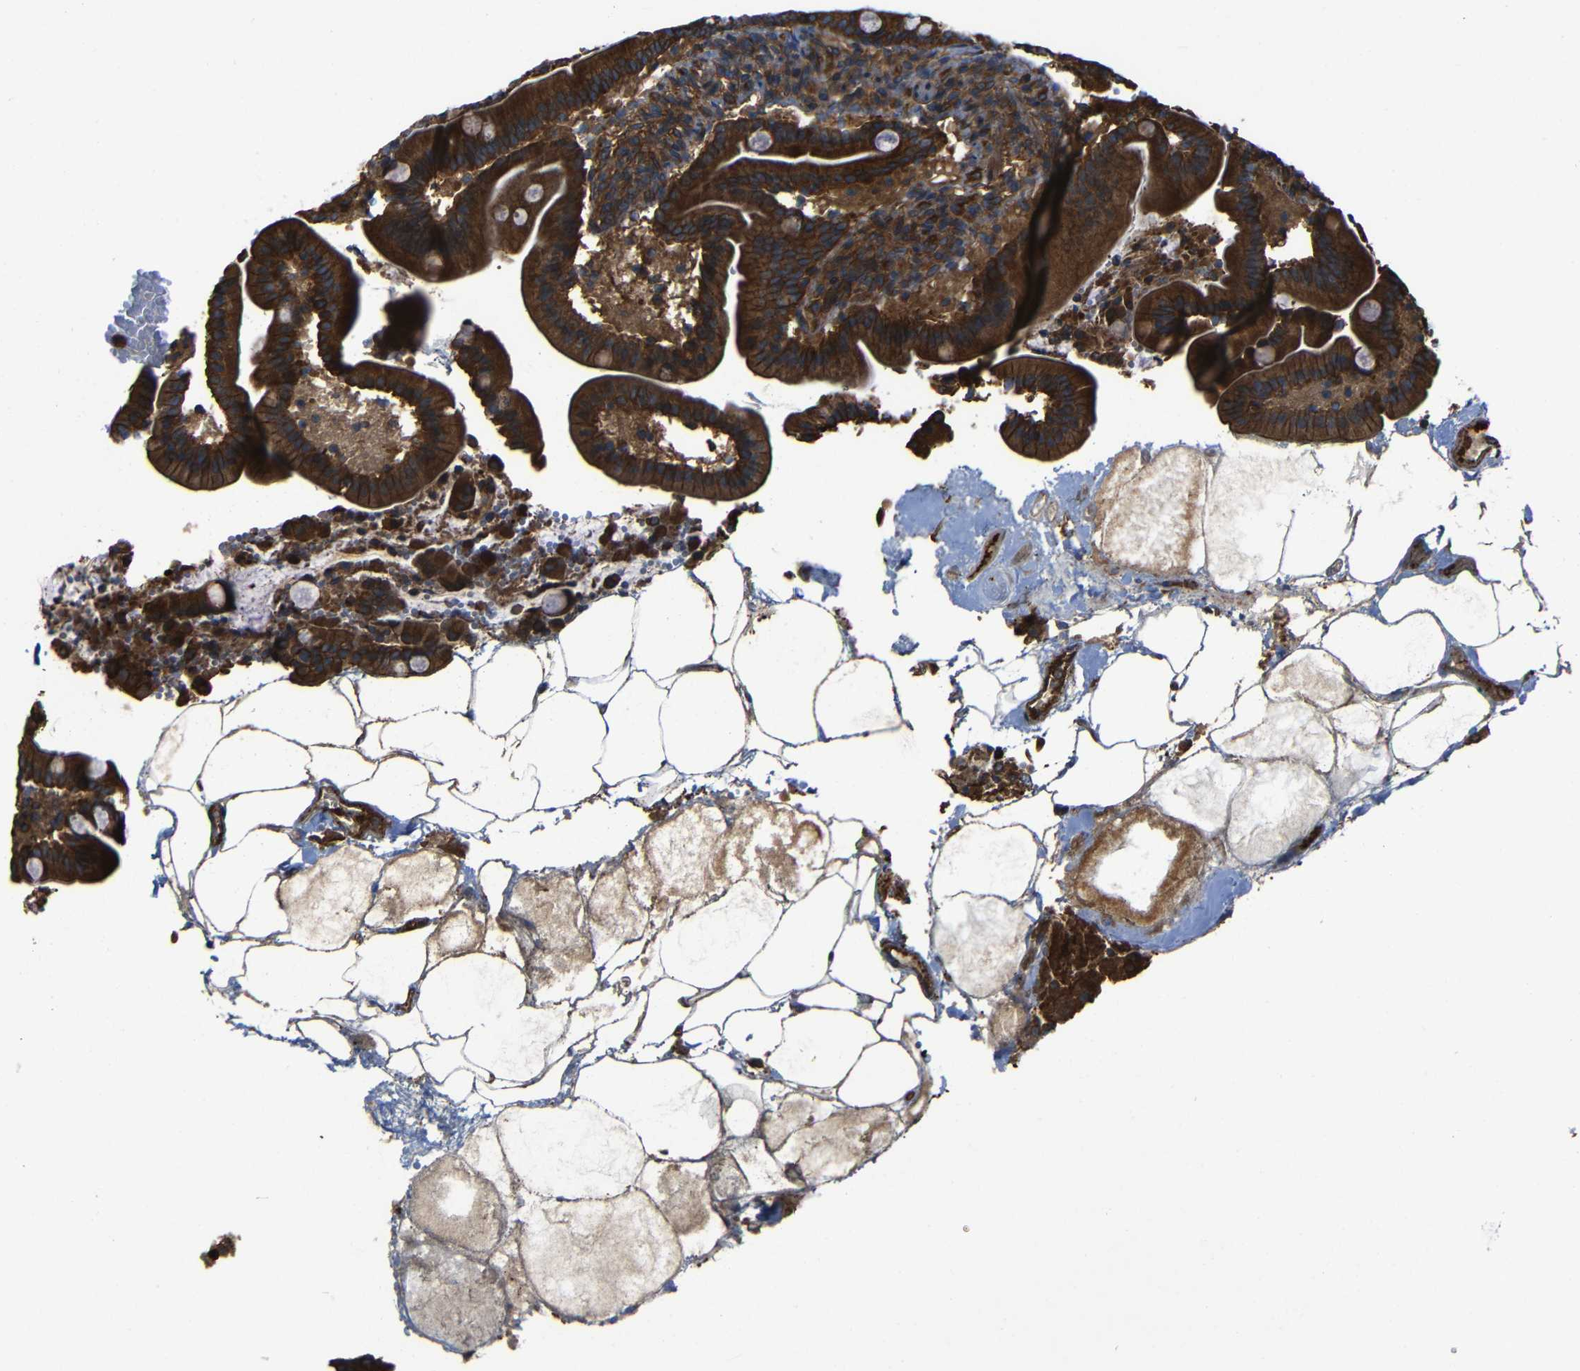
{"staining": {"intensity": "strong", "quantity": ">75%", "location": "cytoplasmic/membranous"}, "tissue": "duodenum", "cell_type": "Glandular cells", "image_type": "normal", "snomed": [{"axis": "morphology", "description": "Normal tissue, NOS"}, {"axis": "topography", "description": "Duodenum"}], "caption": "Normal duodenum demonstrates strong cytoplasmic/membranous expression in about >75% of glandular cells.", "gene": "PTCH1", "patient": {"sex": "male", "age": 54}}